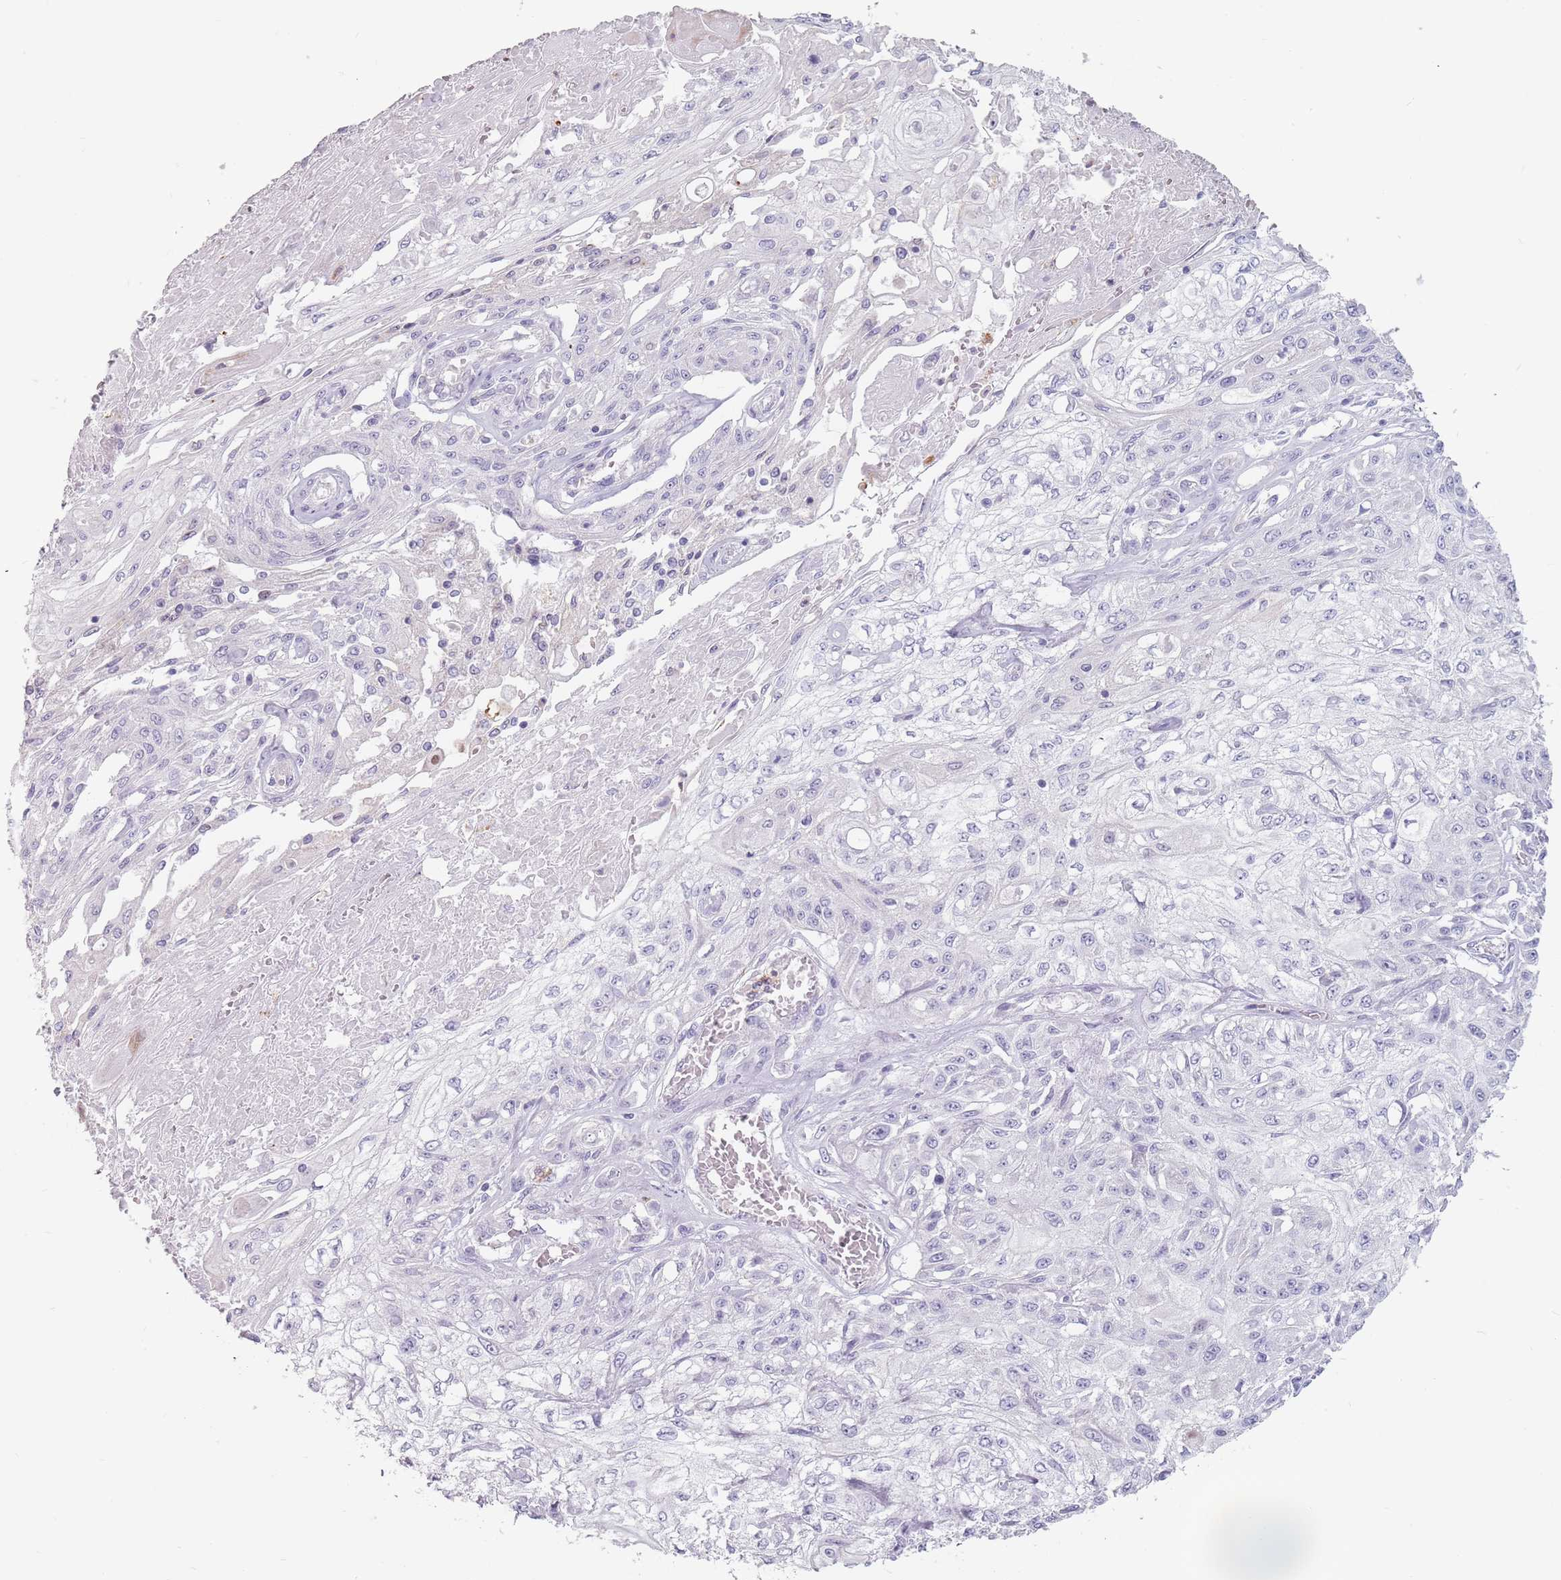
{"staining": {"intensity": "negative", "quantity": "none", "location": "none"}, "tissue": "skin cancer", "cell_type": "Tumor cells", "image_type": "cancer", "snomed": [{"axis": "morphology", "description": "Squamous cell carcinoma, NOS"}, {"axis": "morphology", "description": "Squamous cell carcinoma, metastatic, NOS"}, {"axis": "topography", "description": "Skin"}, {"axis": "topography", "description": "Lymph node"}], "caption": "A photomicrograph of skin cancer stained for a protein reveals no brown staining in tumor cells. (DAB (3,3'-diaminobenzidine) IHC with hematoxylin counter stain).", "gene": "ZNF584", "patient": {"sex": "male", "age": 75}}